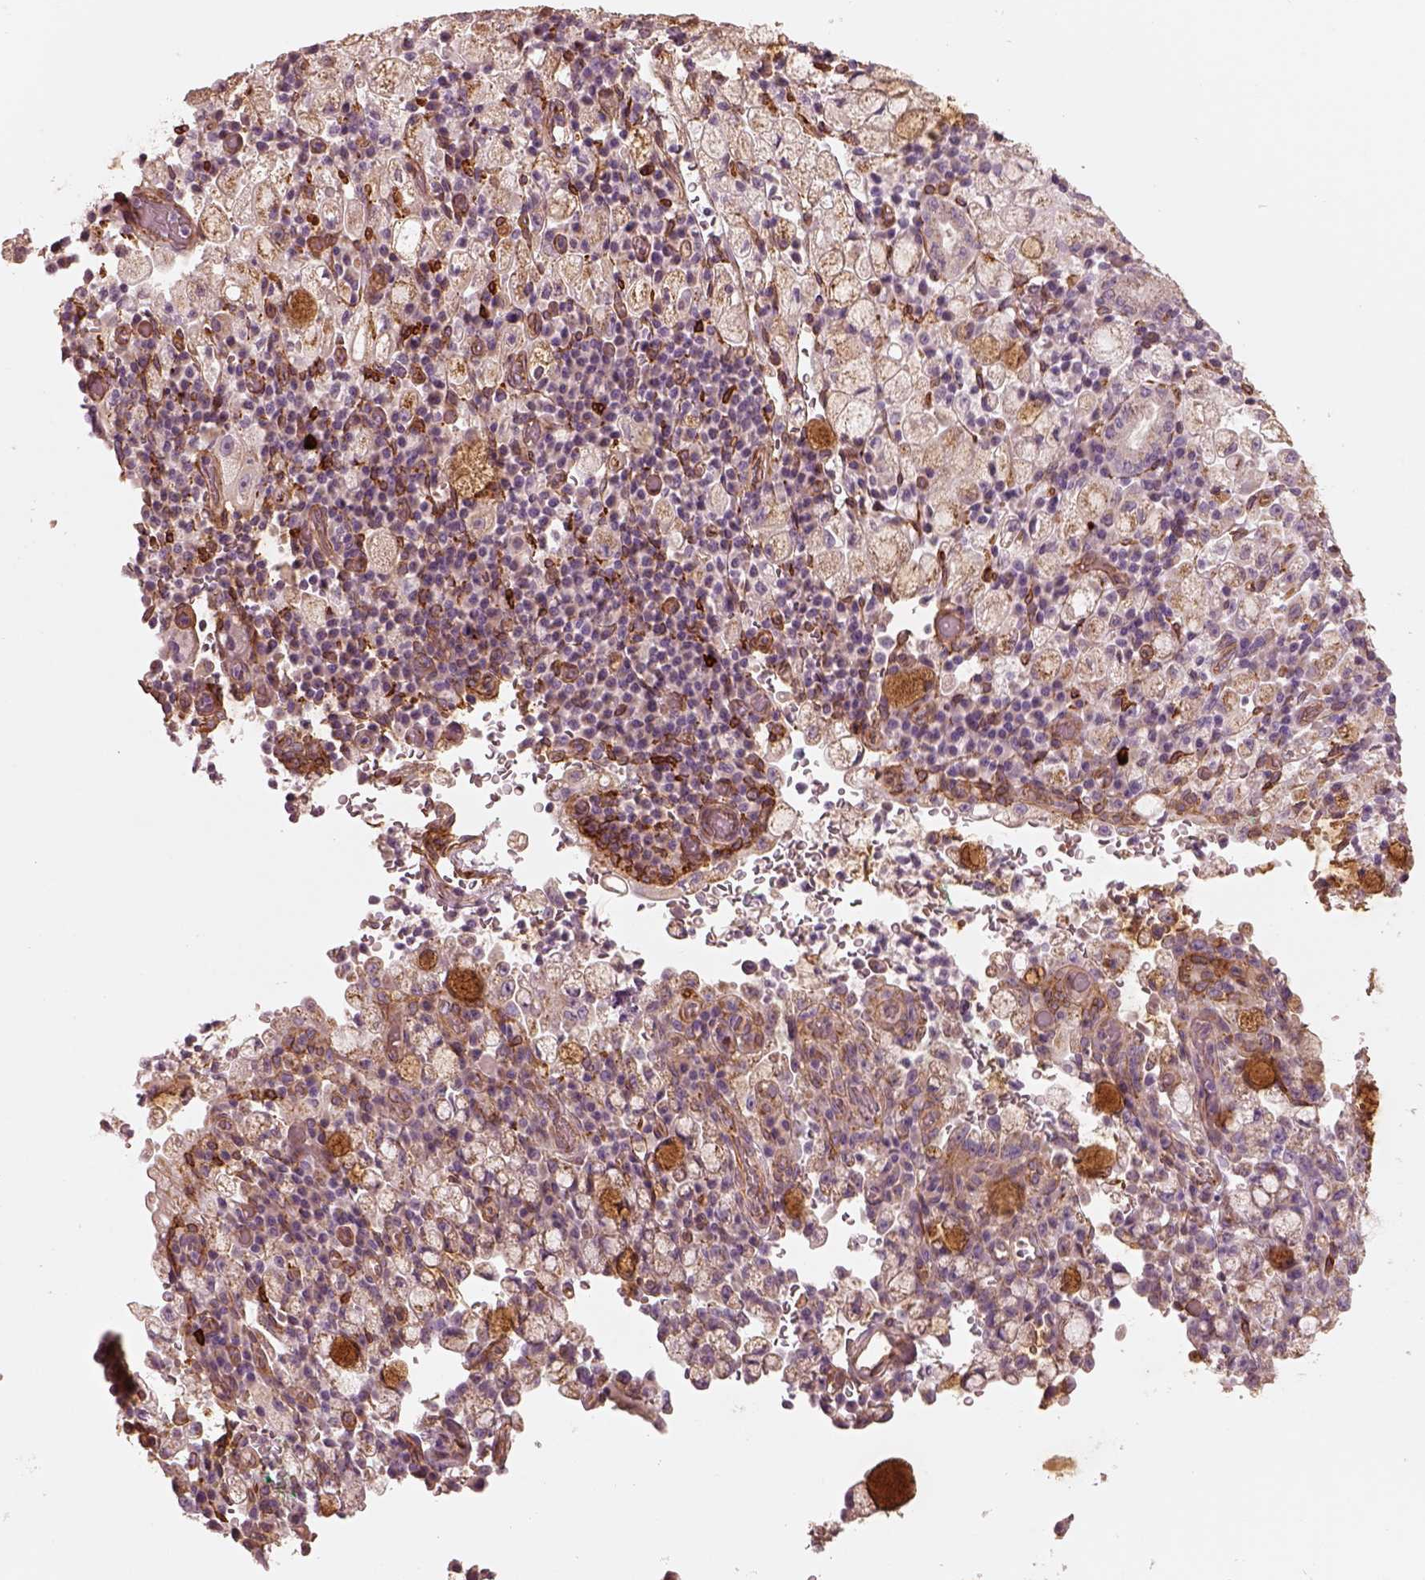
{"staining": {"intensity": "moderate", "quantity": ">75%", "location": "cytoplasmic/membranous"}, "tissue": "stomach cancer", "cell_type": "Tumor cells", "image_type": "cancer", "snomed": [{"axis": "morphology", "description": "Adenocarcinoma, NOS"}, {"axis": "topography", "description": "Stomach"}], "caption": "The micrograph reveals staining of stomach cancer, revealing moderate cytoplasmic/membranous protein staining (brown color) within tumor cells.", "gene": "CRYM", "patient": {"sex": "male", "age": 58}}